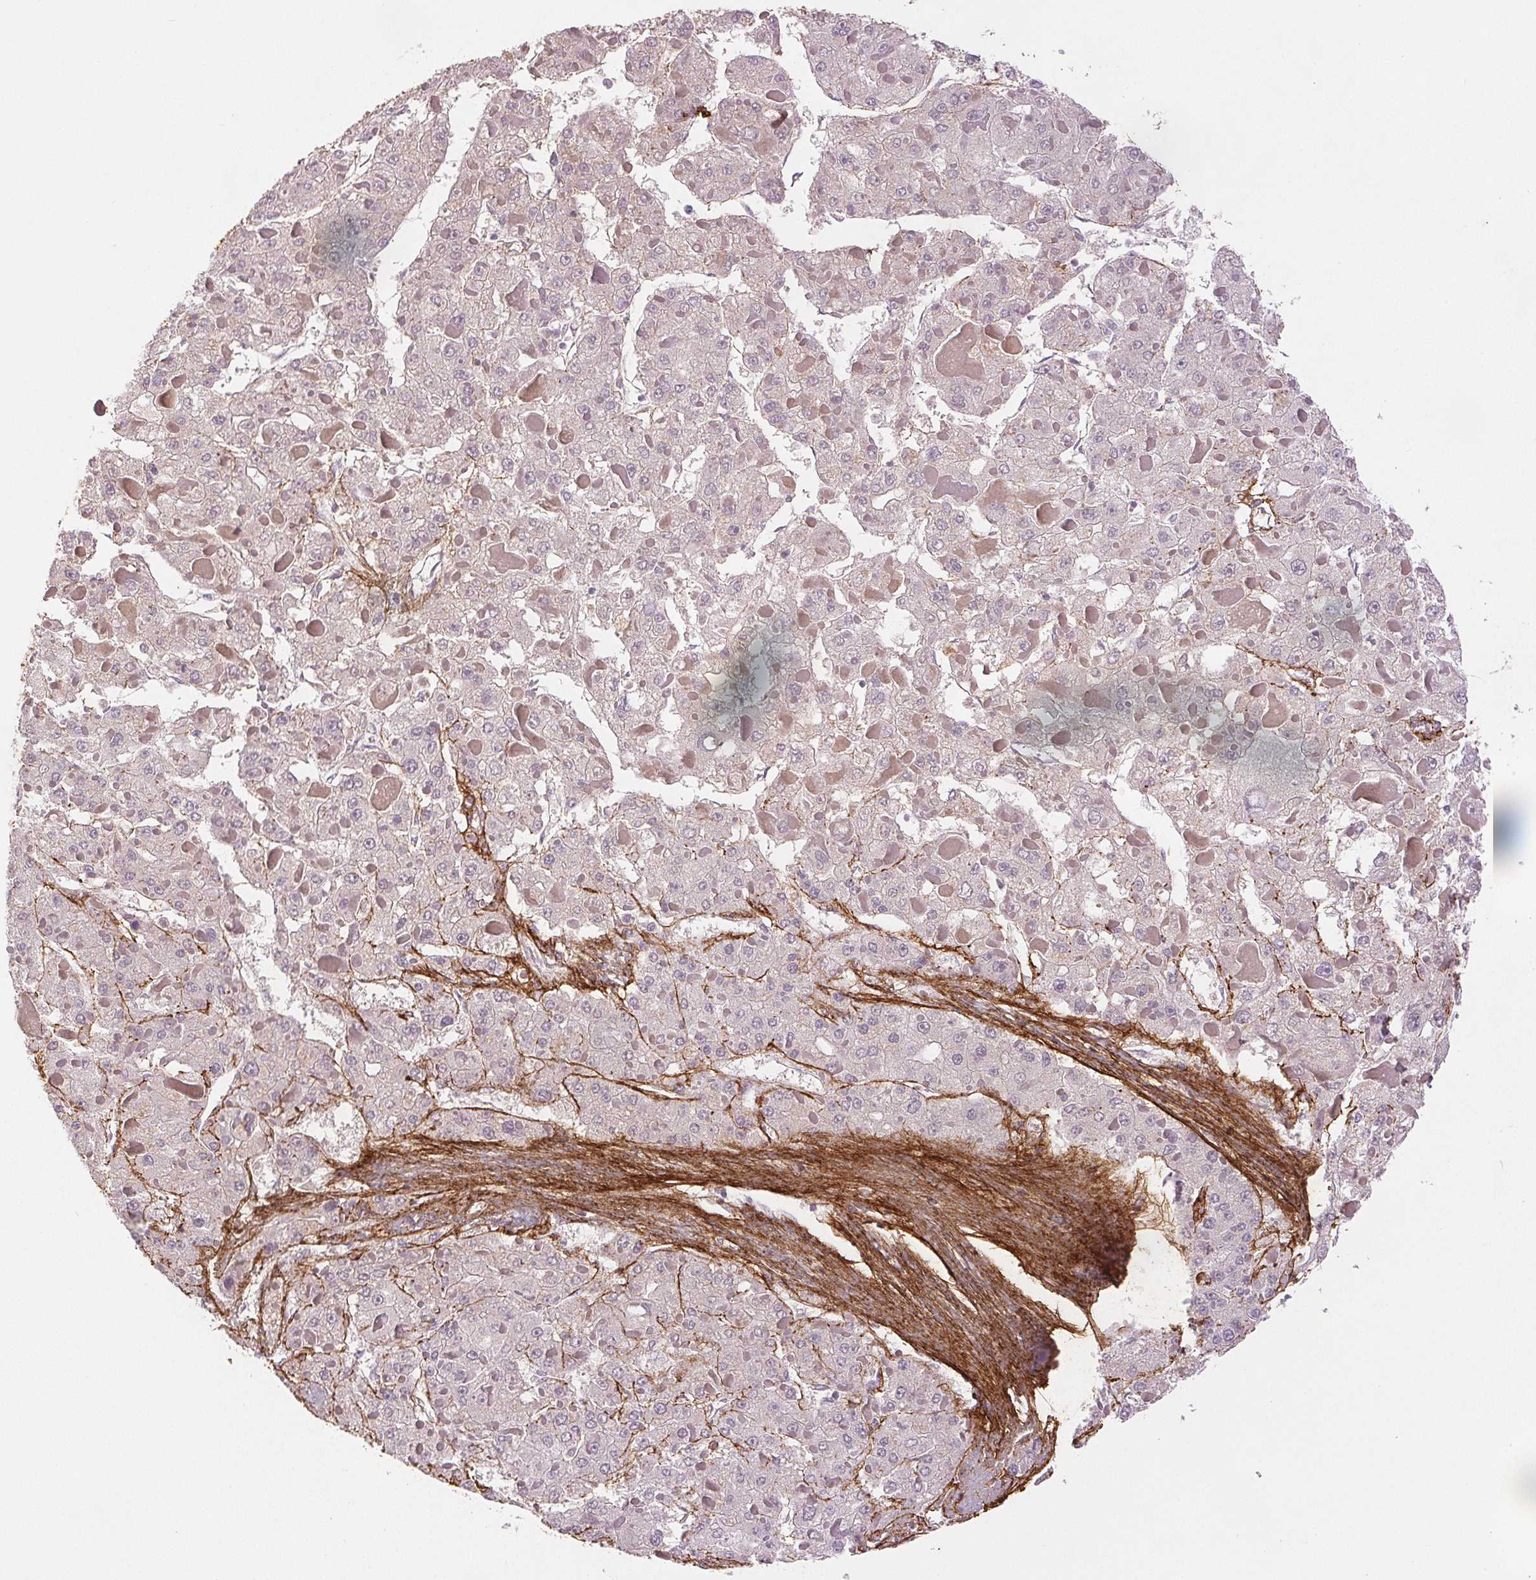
{"staining": {"intensity": "negative", "quantity": "none", "location": "none"}, "tissue": "liver cancer", "cell_type": "Tumor cells", "image_type": "cancer", "snomed": [{"axis": "morphology", "description": "Carcinoma, Hepatocellular, NOS"}, {"axis": "topography", "description": "Liver"}], "caption": "Micrograph shows no significant protein expression in tumor cells of liver cancer. (DAB immunohistochemistry (IHC) visualized using brightfield microscopy, high magnification).", "gene": "FBN1", "patient": {"sex": "female", "age": 73}}